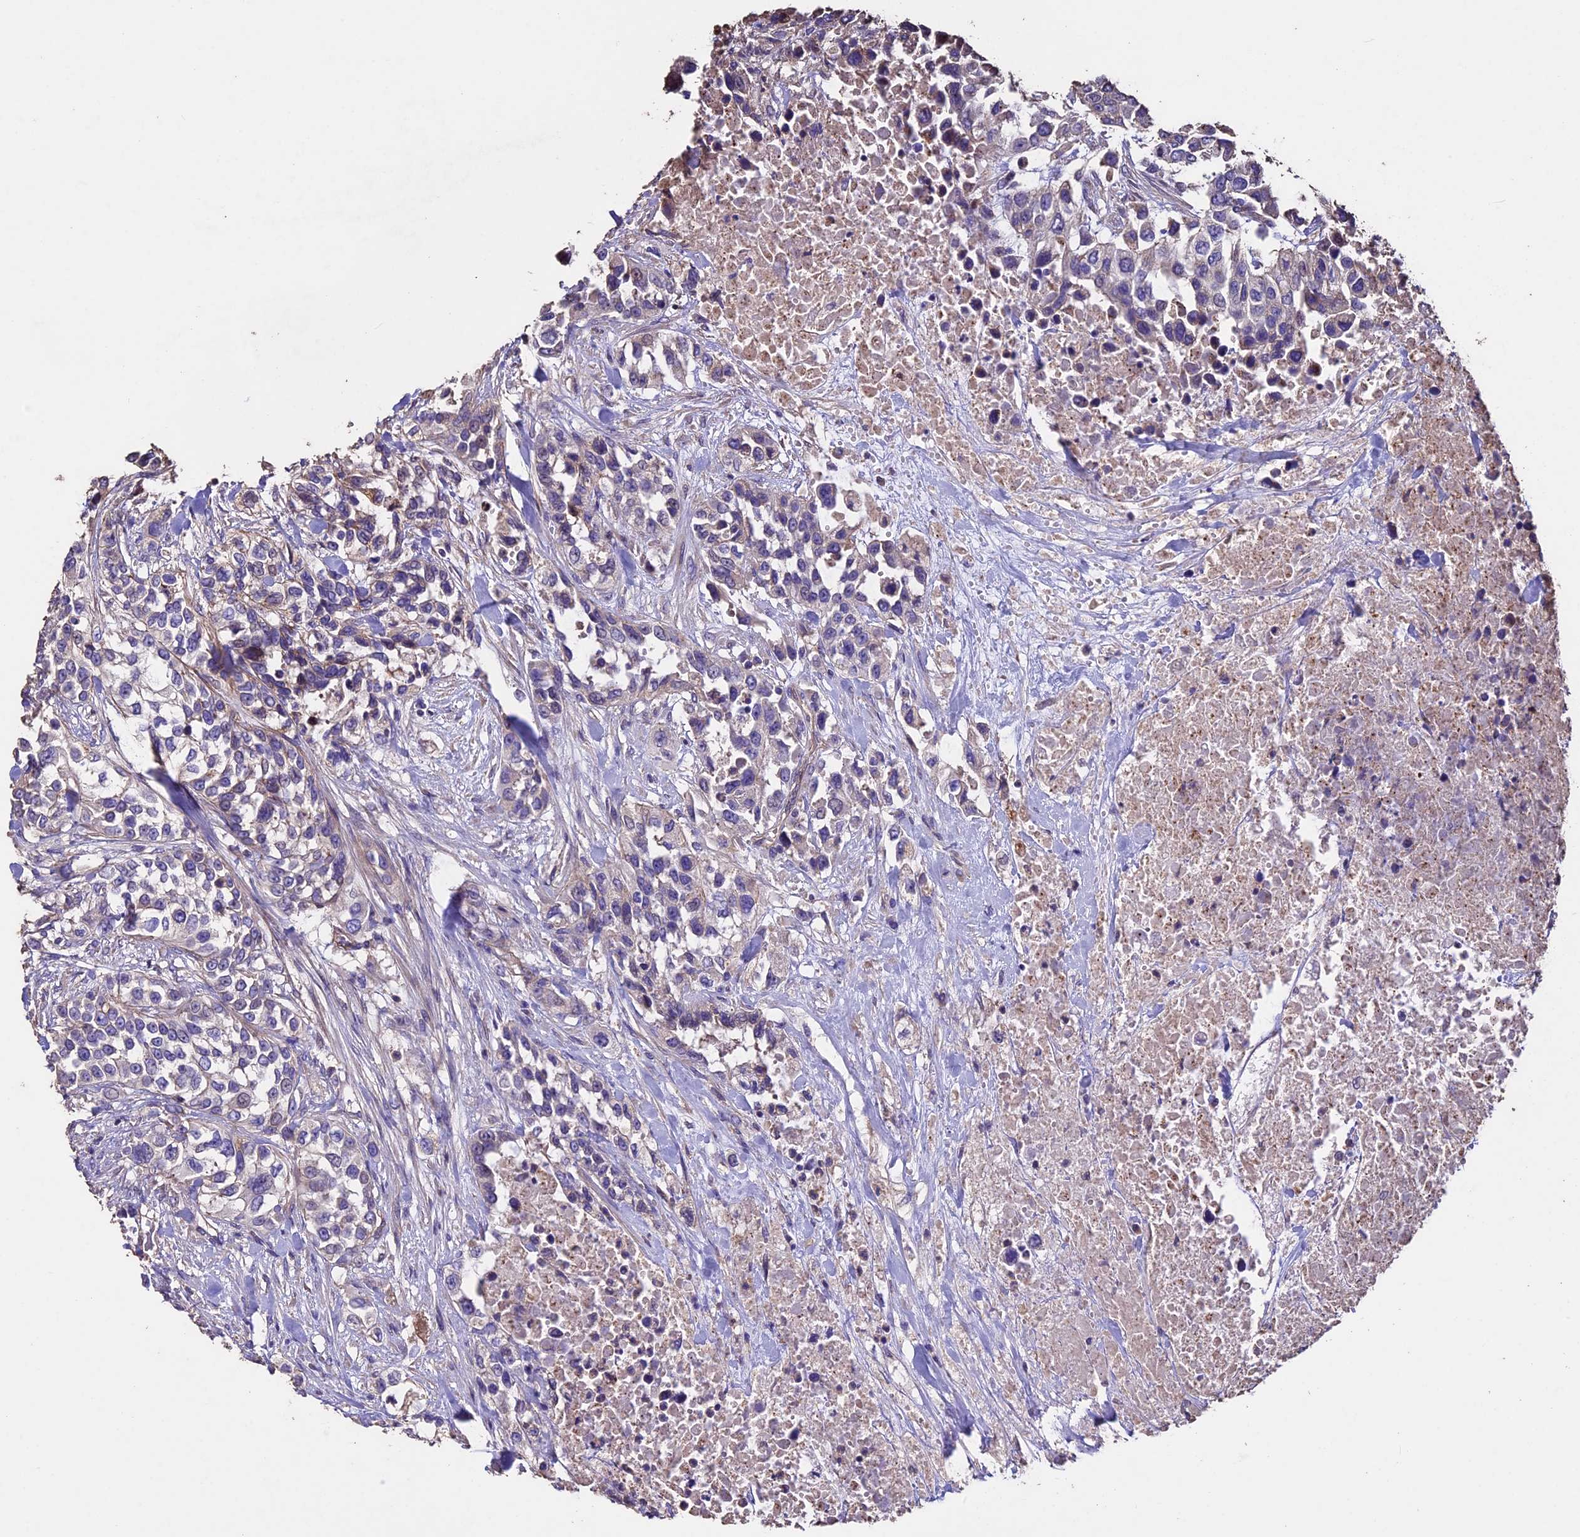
{"staining": {"intensity": "negative", "quantity": "none", "location": "none"}, "tissue": "urothelial cancer", "cell_type": "Tumor cells", "image_type": "cancer", "snomed": [{"axis": "morphology", "description": "Urothelial carcinoma, High grade"}, {"axis": "topography", "description": "Urinary bladder"}], "caption": "DAB immunohistochemical staining of human urothelial cancer reveals no significant staining in tumor cells.", "gene": "USB1", "patient": {"sex": "female", "age": 80}}